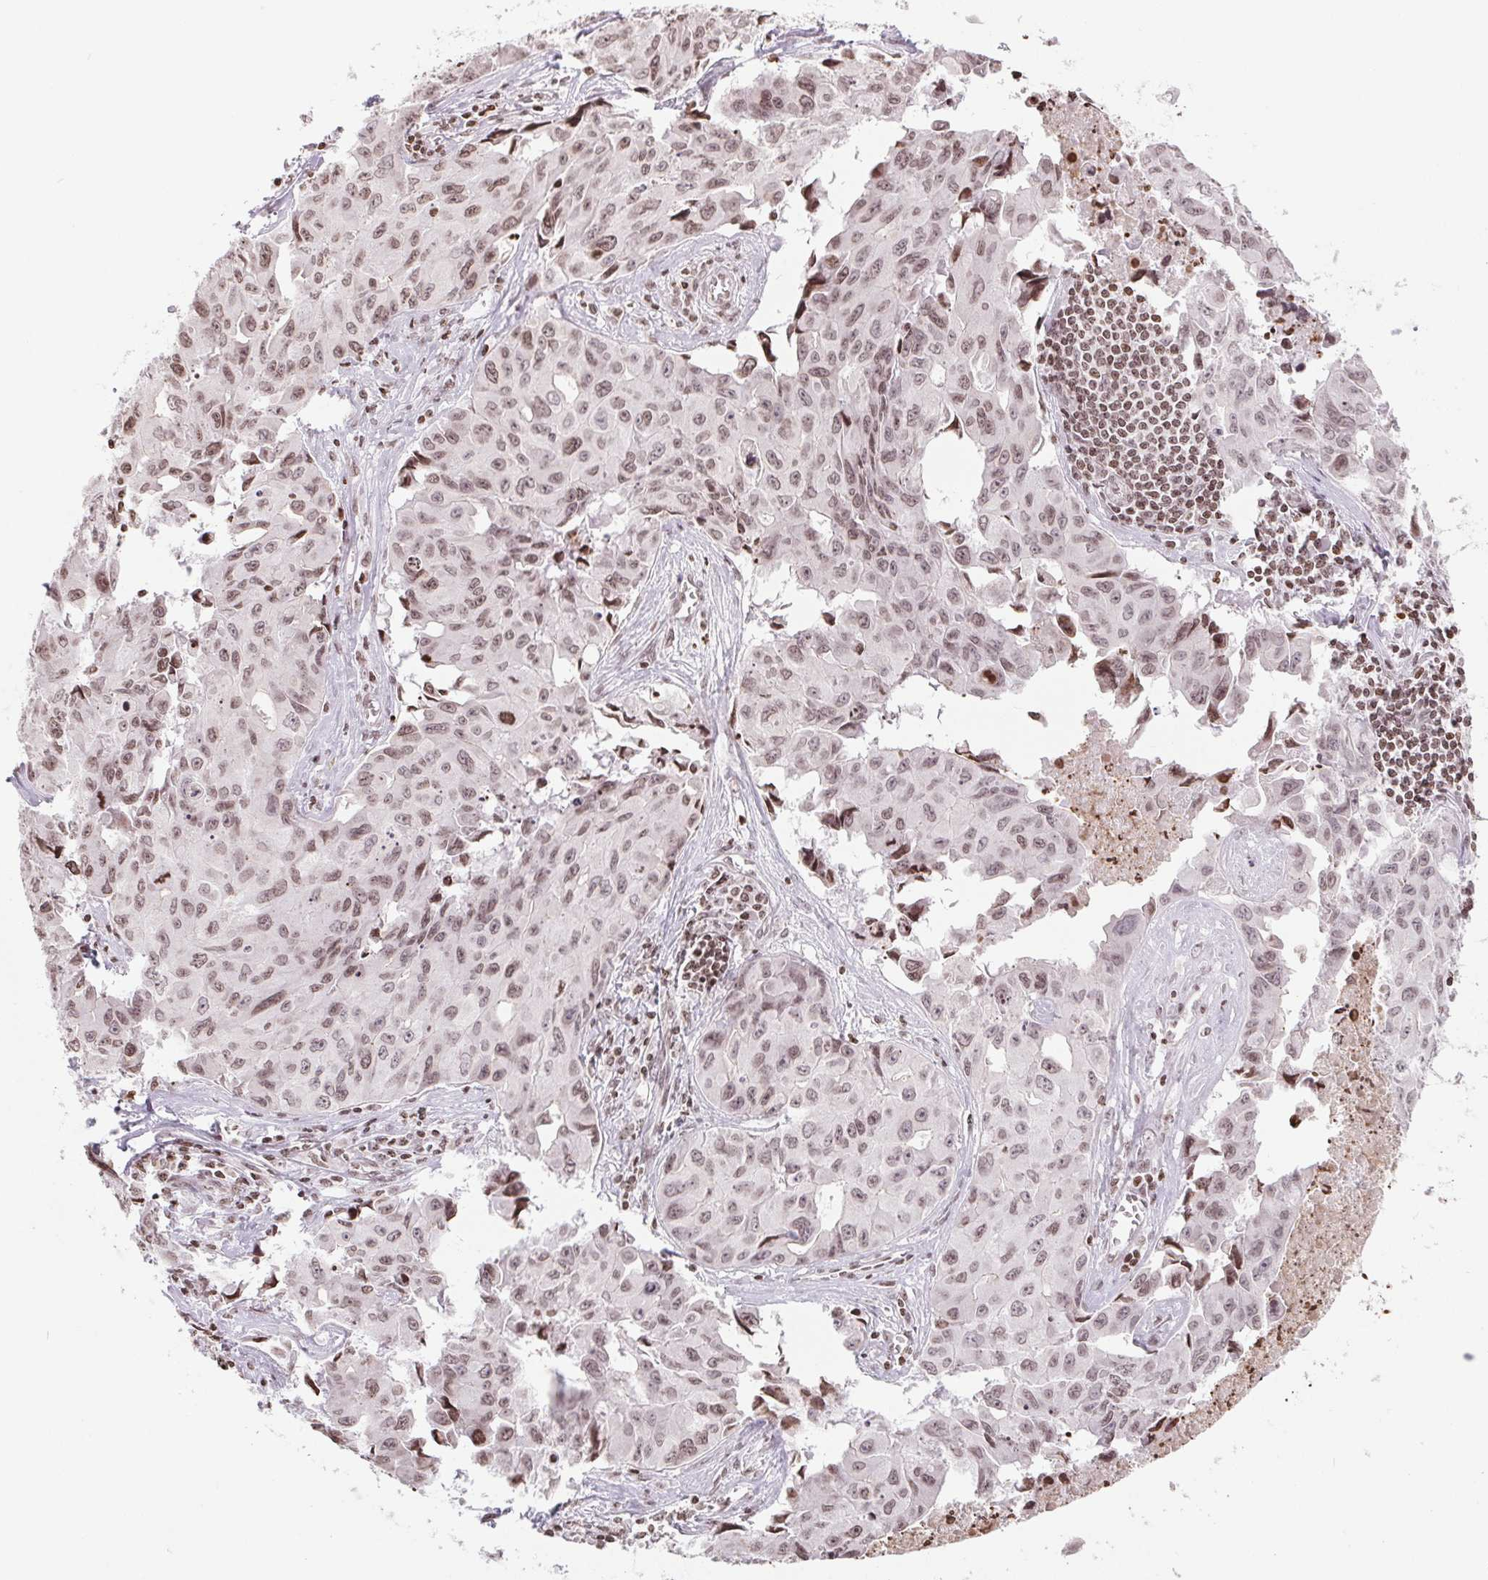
{"staining": {"intensity": "weak", "quantity": ">75%", "location": "nuclear"}, "tissue": "lung cancer", "cell_type": "Tumor cells", "image_type": "cancer", "snomed": [{"axis": "morphology", "description": "Adenocarcinoma, NOS"}, {"axis": "topography", "description": "Lymph node"}, {"axis": "topography", "description": "Lung"}], "caption": "Lung cancer stained with immunohistochemistry exhibits weak nuclear positivity in about >75% of tumor cells. (IHC, brightfield microscopy, high magnification).", "gene": "SMIM12", "patient": {"sex": "male", "age": 64}}